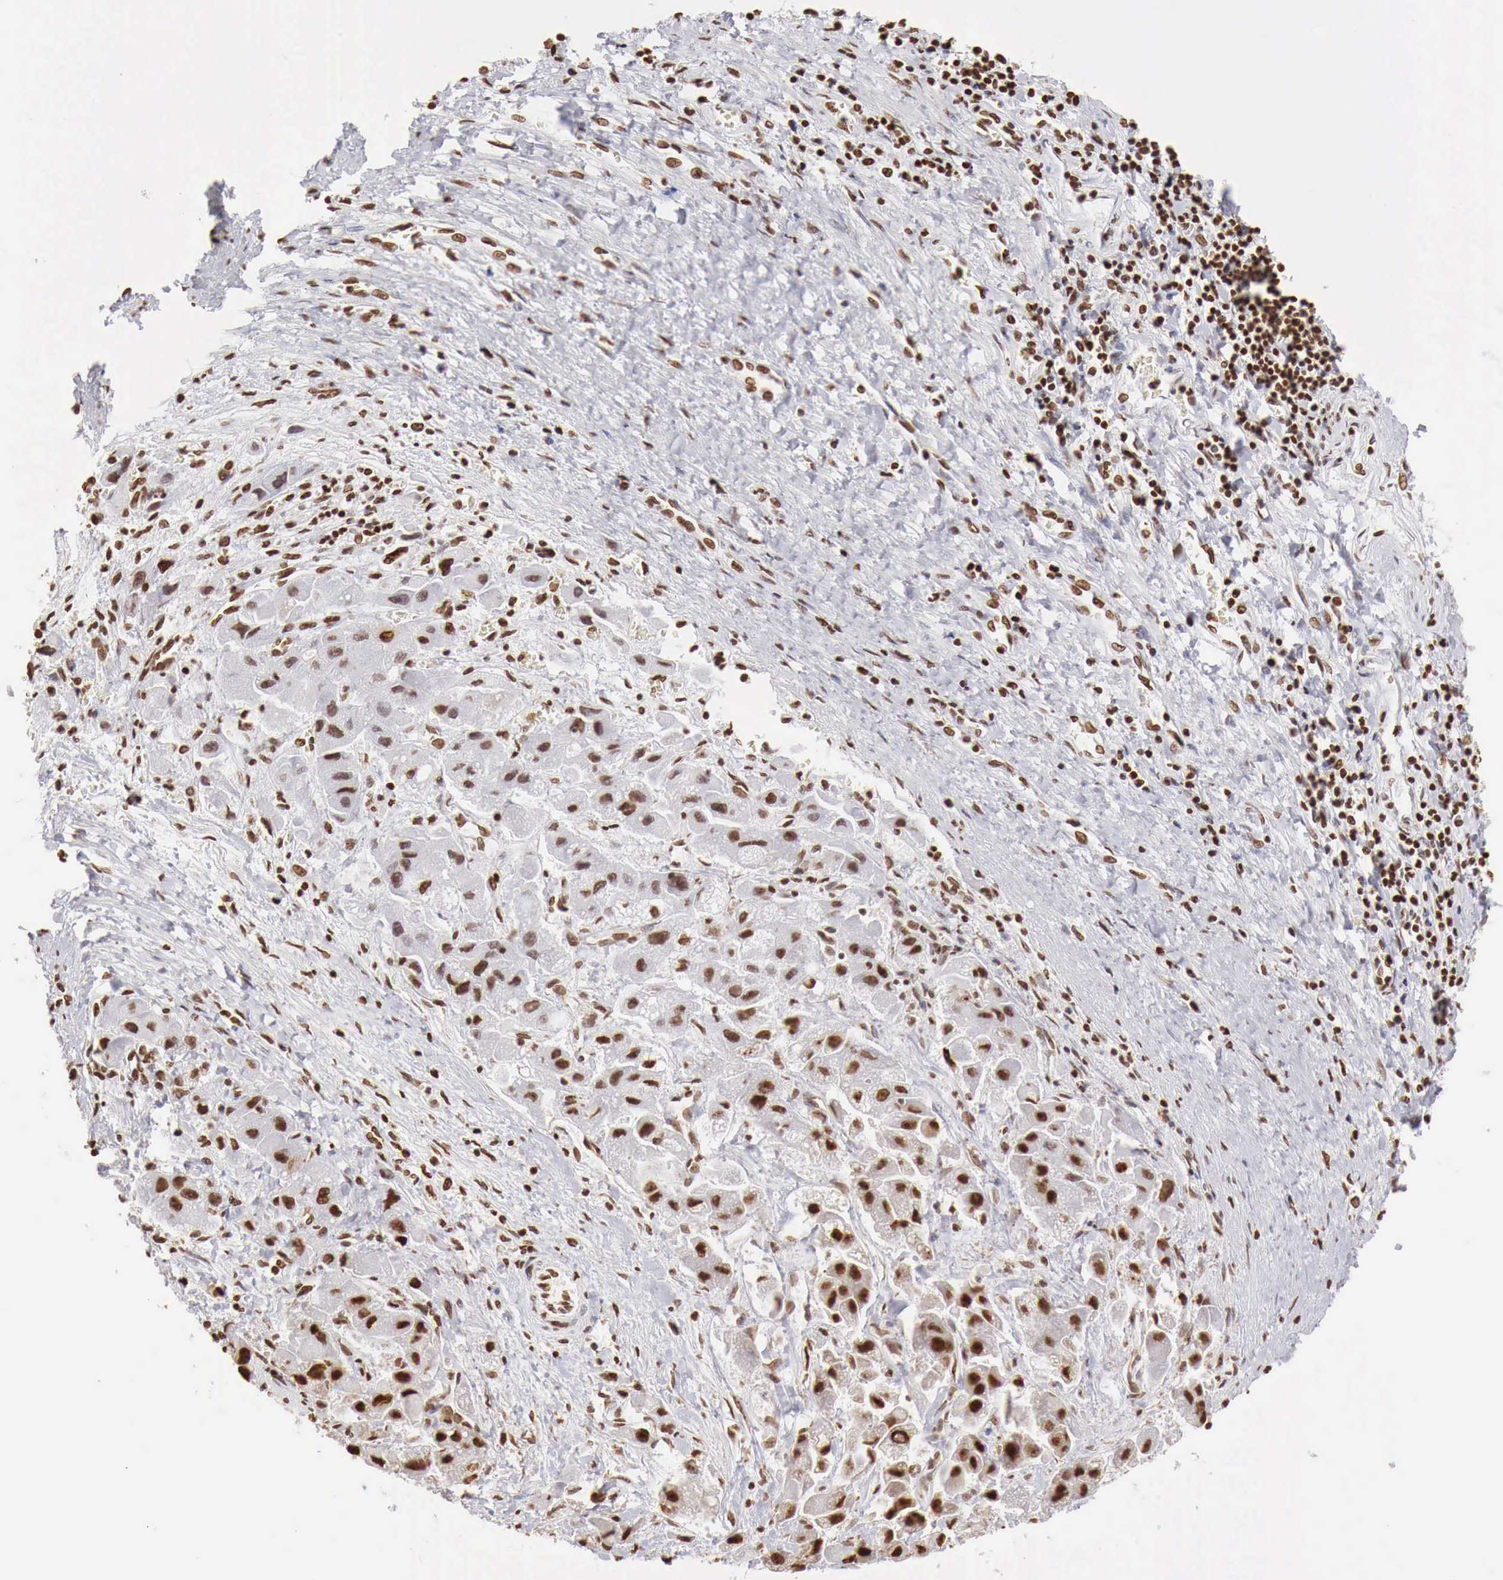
{"staining": {"intensity": "strong", "quantity": ">75%", "location": "nuclear"}, "tissue": "liver cancer", "cell_type": "Tumor cells", "image_type": "cancer", "snomed": [{"axis": "morphology", "description": "Carcinoma, Hepatocellular, NOS"}, {"axis": "topography", "description": "Liver"}], "caption": "IHC (DAB (3,3'-diaminobenzidine)) staining of liver hepatocellular carcinoma displays strong nuclear protein expression in about >75% of tumor cells.", "gene": "DKC1", "patient": {"sex": "male", "age": 24}}